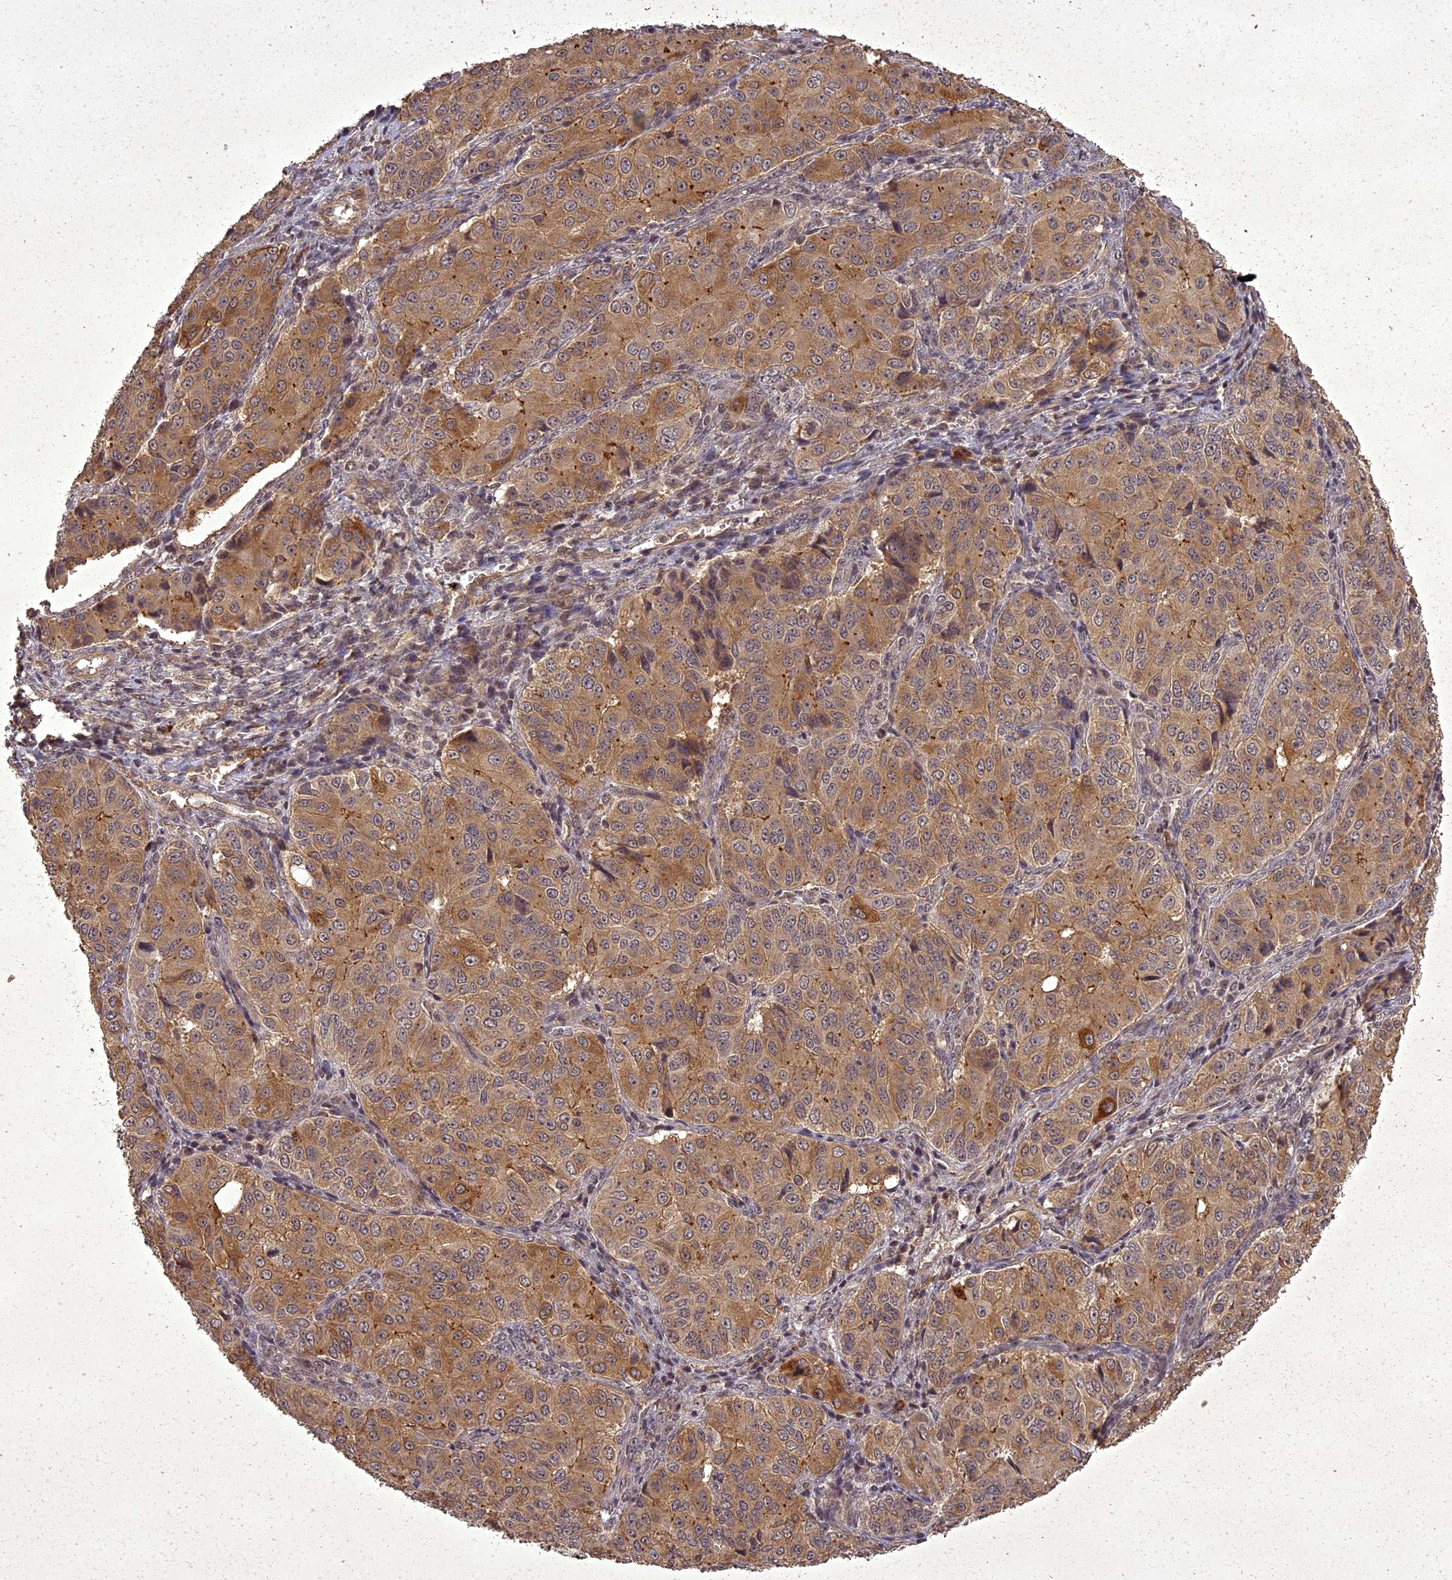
{"staining": {"intensity": "moderate", "quantity": ">75%", "location": "cytoplasmic/membranous"}, "tissue": "ovarian cancer", "cell_type": "Tumor cells", "image_type": "cancer", "snomed": [{"axis": "morphology", "description": "Carcinoma, endometroid"}, {"axis": "topography", "description": "Ovary"}], "caption": "The photomicrograph displays immunohistochemical staining of ovarian cancer (endometroid carcinoma). There is moderate cytoplasmic/membranous staining is seen in about >75% of tumor cells. The staining was performed using DAB, with brown indicating positive protein expression. Nuclei are stained blue with hematoxylin.", "gene": "ING5", "patient": {"sex": "female", "age": 51}}